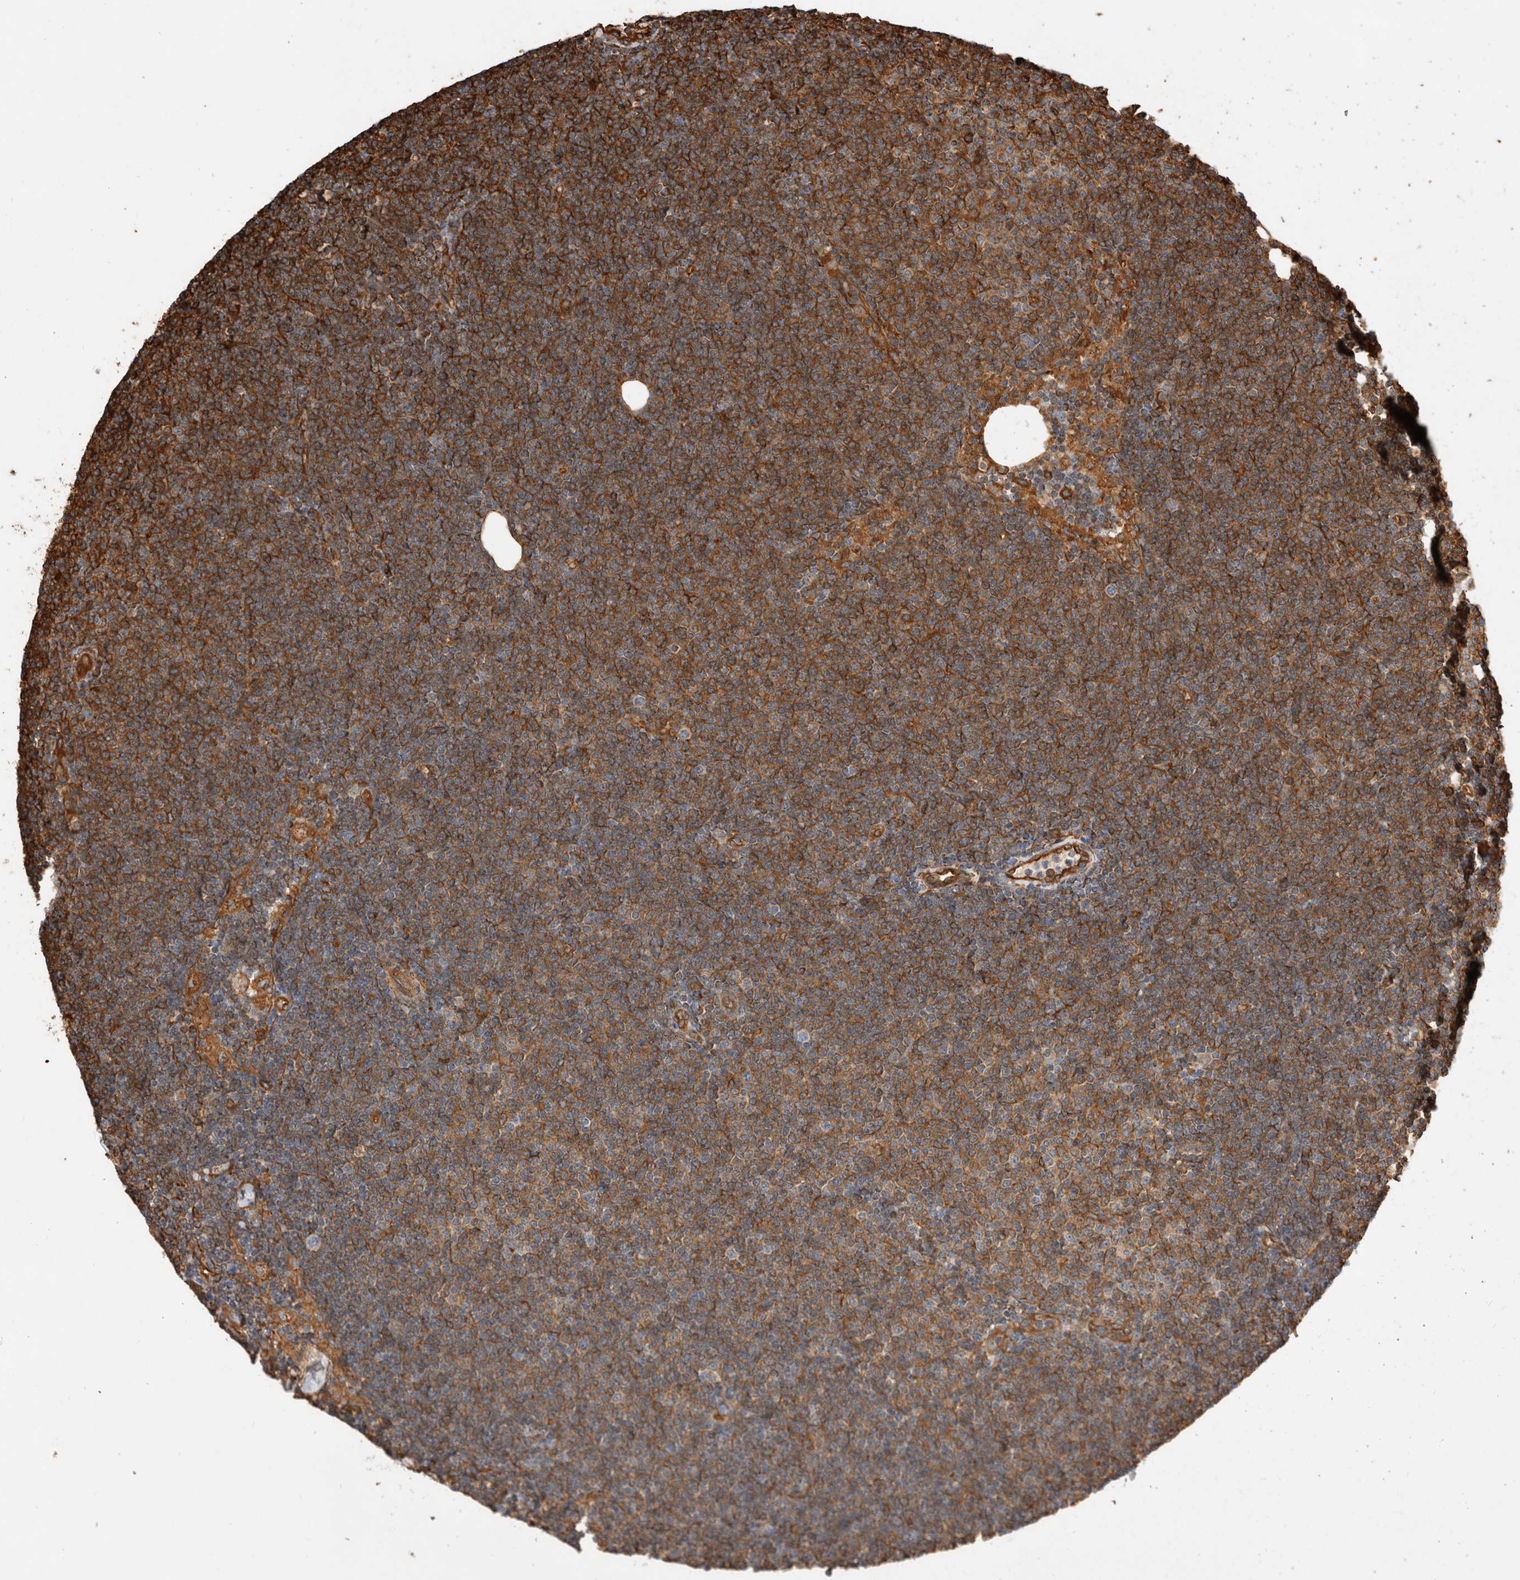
{"staining": {"intensity": "strong", "quantity": "25%-75%", "location": "cytoplasmic/membranous"}, "tissue": "lymphoma", "cell_type": "Tumor cells", "image_type": "cancer", "snomed": [{"axis": "morphology", "description": "Malignant lymphoma, non-Hodgkin's type, Low grade"}, {"axis": "topography", "description": "Lymph node"}], "caption": "This image displays IHC staining of human malignant lymphoma, non-Hodgkin's type (low-grade), with high strong cytoplasmic/membranous positivity in approximately 25%-75% of tumor cells.", "gene": "ZNF397", "patient": {"sex": "female", "age": 53}}